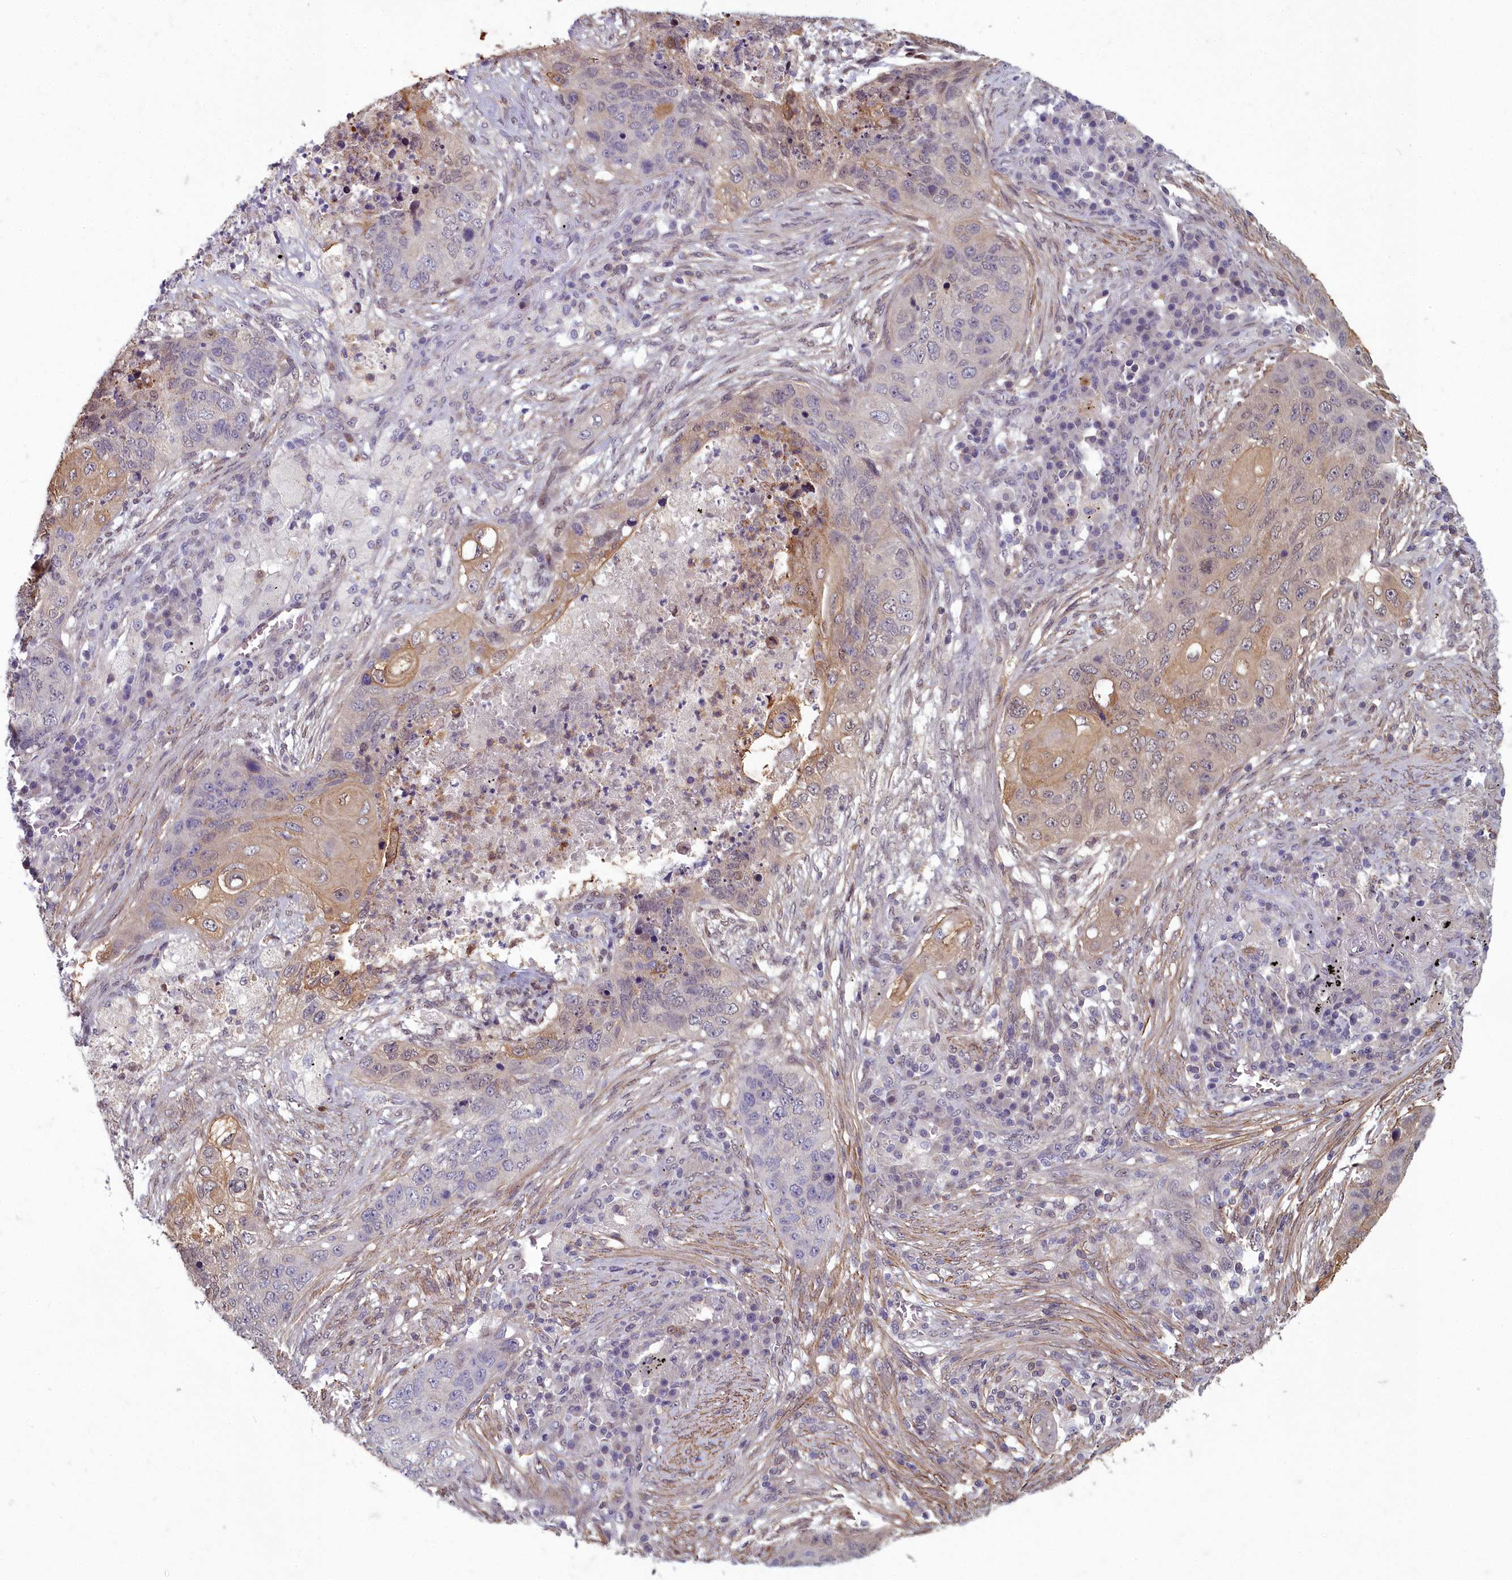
{"staining": {"intensity": "moderate", "quantity": "<25%", "location": "cytoplasmic/membranous"}, "tissue": "lung cancer", "cell_type": "Tumor cells", "image_type": "cancer", "snomed": [{"axis": "morphology", "description": "Squamous cell carcinoma, NOS"}, {"axis": "topography", "description": "Lung"}], "caption": "Immunohistochemical staining of lung cancer reveals low levels of moderate cytoplasmic/membranous protein staining in about <25% of tumor cells. (DAB IHC with brightfield microscopy, high magnification).", "gene": "ZNF626", "patient": {"sex": "female", "age": 63}}